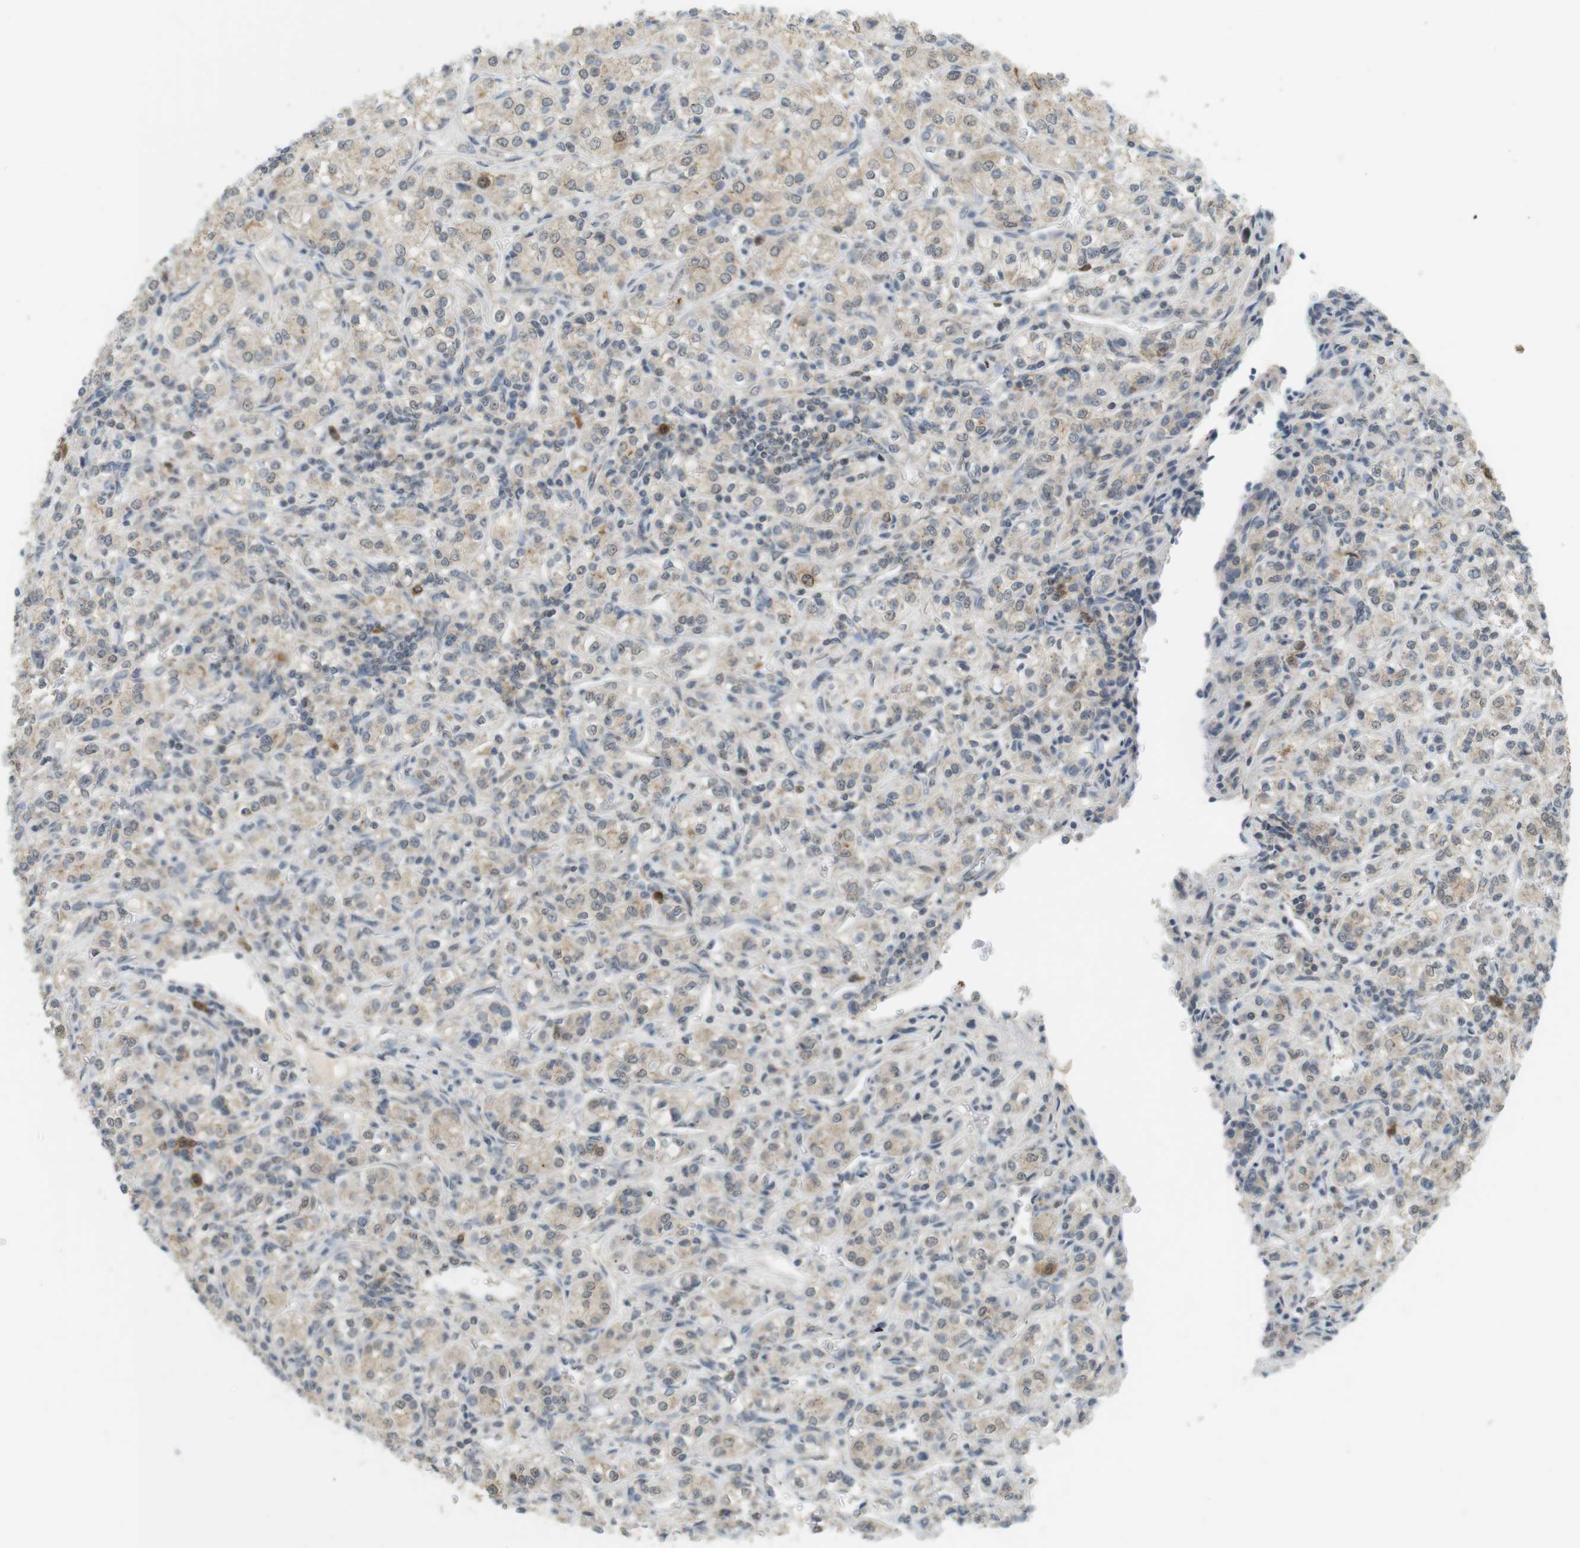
{"staining": {"intensity": "weak", "quantity": "25%-75%", "location": "cytoplasmic/membranous"}, "tissue": "renal cancer", "cell_type": "Tumor cells", "image_type": "cancer", "snomed": [{"axis": "morphology", "description": "Adenocarcinoma, NOS"}, {"axis": "topography", "description": "Kidney"}], "caption": "A brown stain labels weak cytoplasmic/membranous positivity of a protein in human renal adenocarcinoma tumor cells.", "gene": "TTK", "patient": {"sex": "male", "age": 77}}